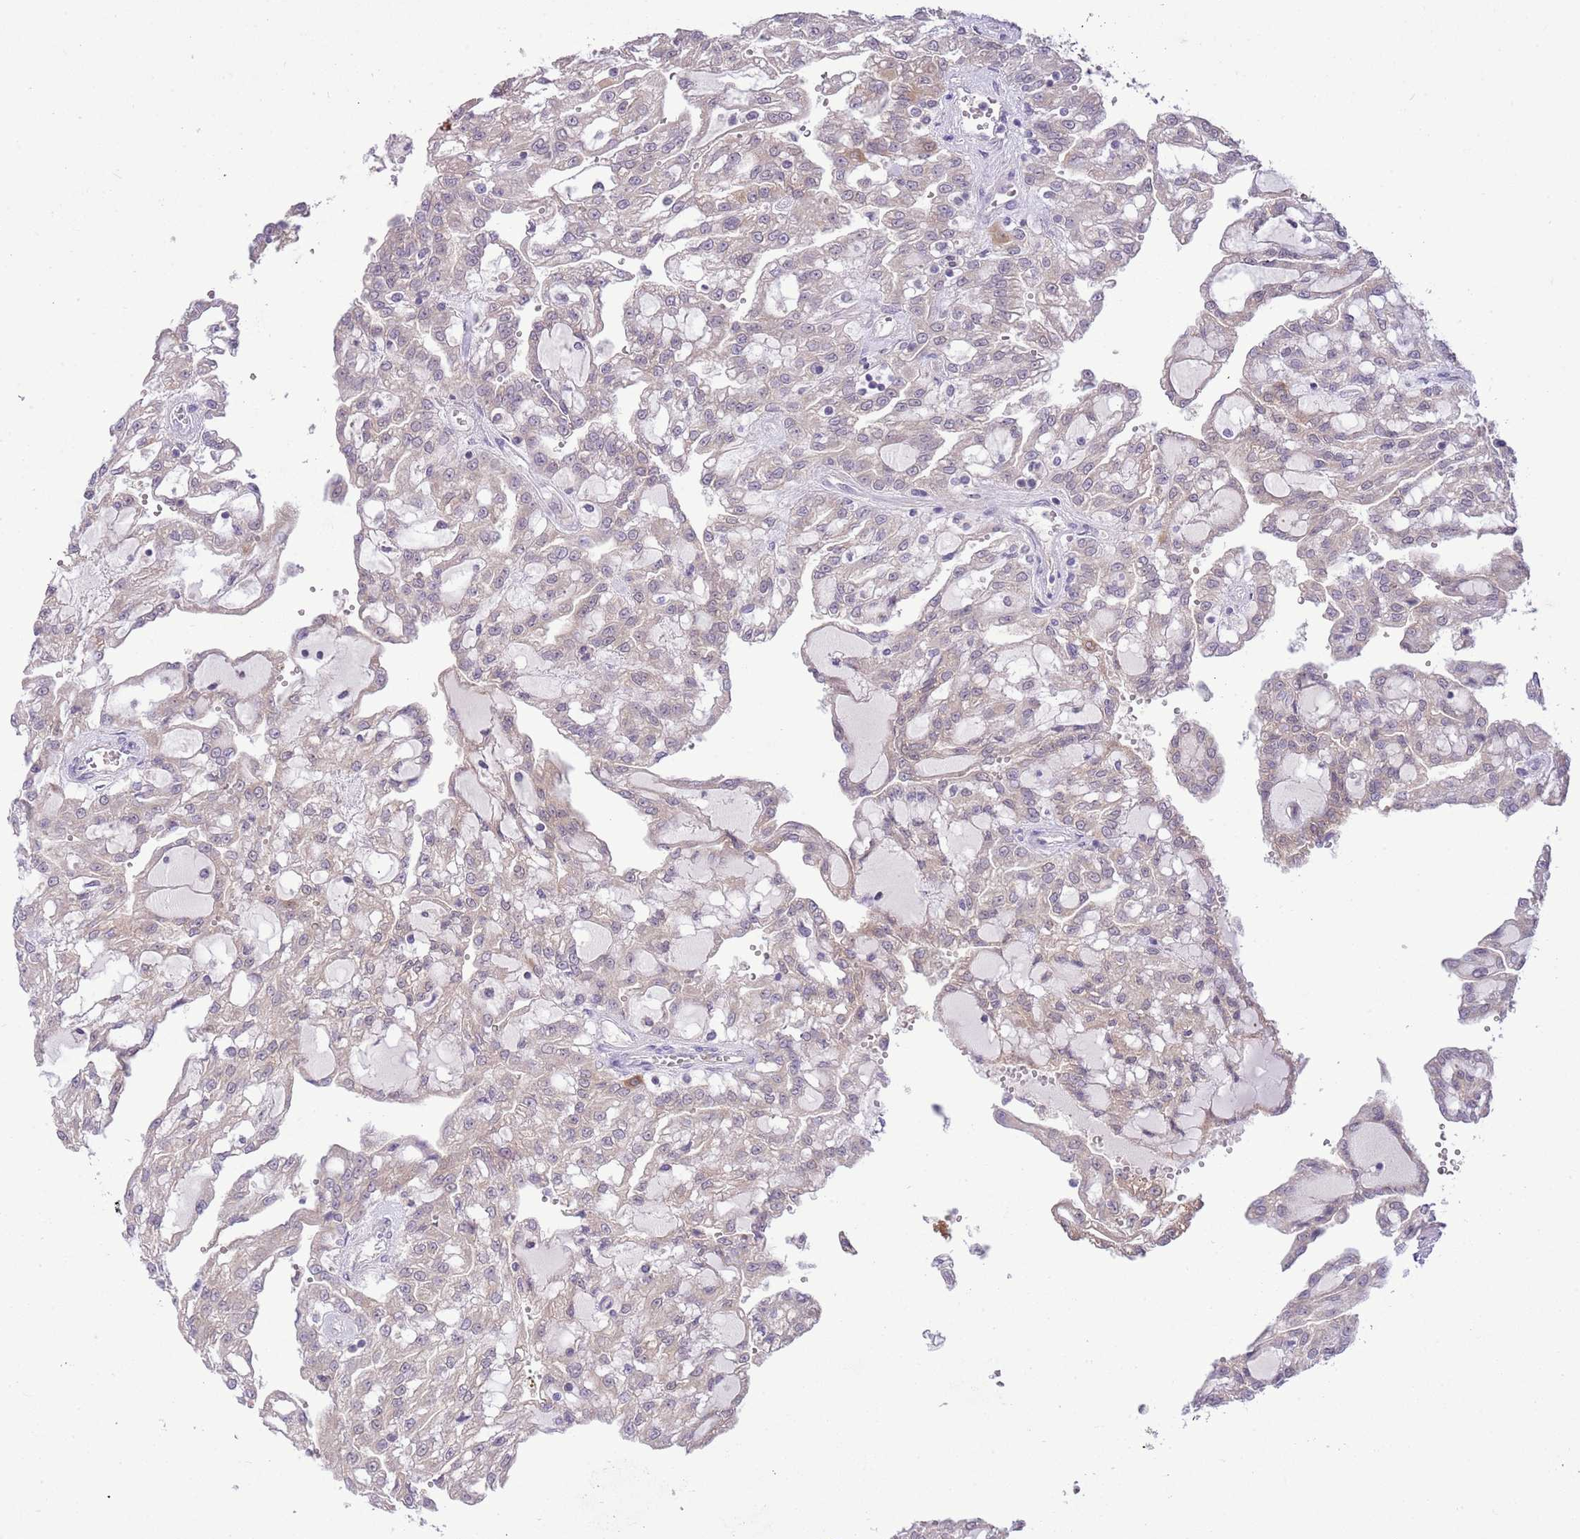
{"staining": {"intensity": "negative", "quantity": "none", "location": "none"}, "tissue": "renal cancer", "cell_type": "Tumor cells", "image_type": "cancer", "snomed": [{"axis": "morphology", "description": "Adenocarcinoma, NOS"}, {"axis": "topography", "description": "Kidney"}], "caption": "Image shows no significant protein positivity in tumor cells of renal adenocarcinoma.", "gene": "GALK2", "patient": {"sex": "male", "age": 63}}